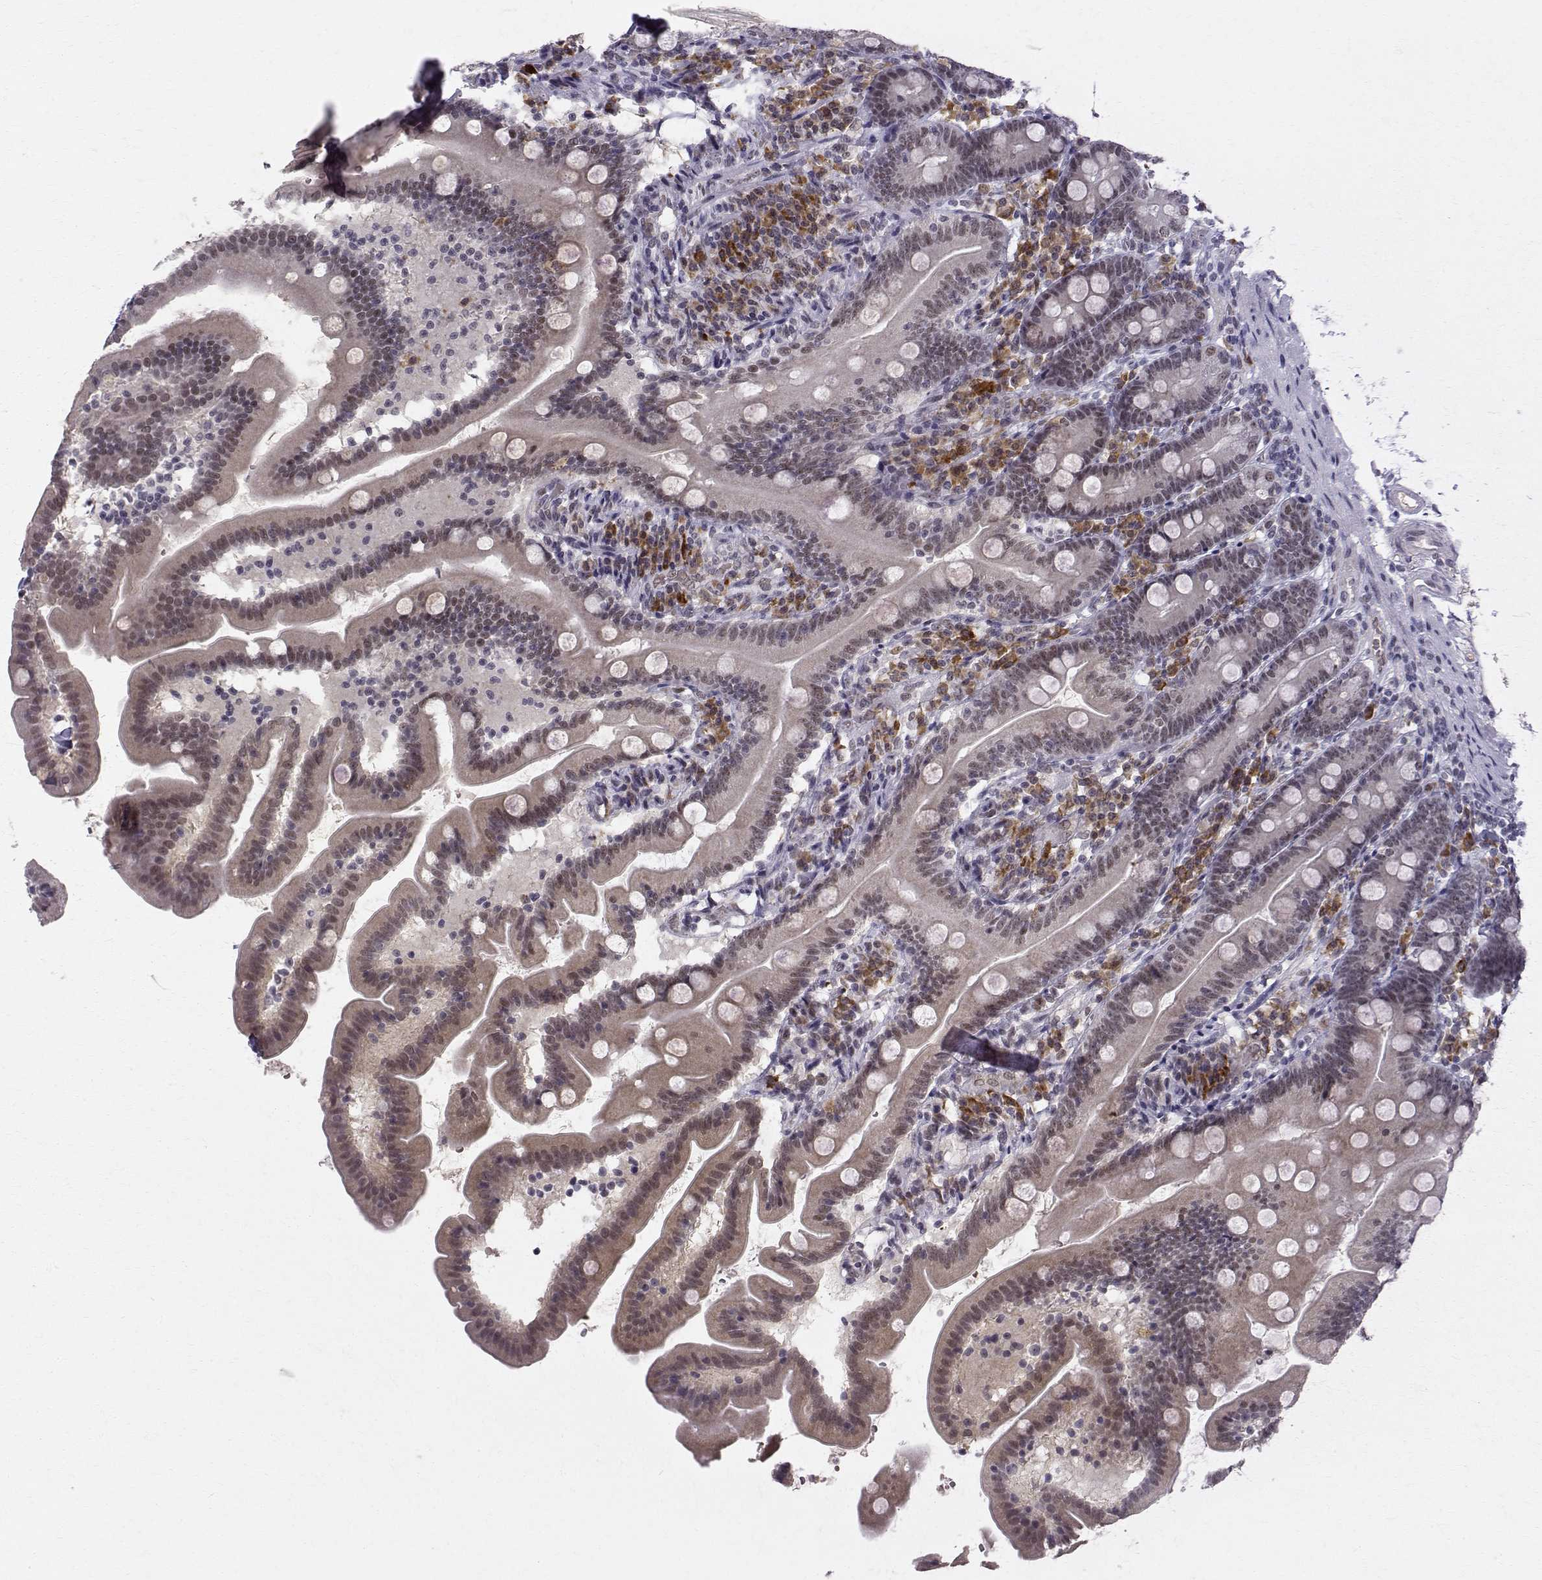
{"staining": {"intensity": "moderate", "quantity": "25%-75%", "location": "cytoplasmic/membranous"}, "tissue": "duodenum", "cell_type": "Glandular cells", "image_type": "normal", "snomed": [{"axis": "morphology", "description": "Normal tissue, NOS"}, {"axis": "topography", "description": "Duodenum"}], "caption": "Brown immunohistochemical staining in unremarkable duodenum displays moderate cytoplasmic/membranous expression in about 25%-75% of glandular cells.", "gene": "RPP38", "patient": {"sex": "female", "age": 67}}